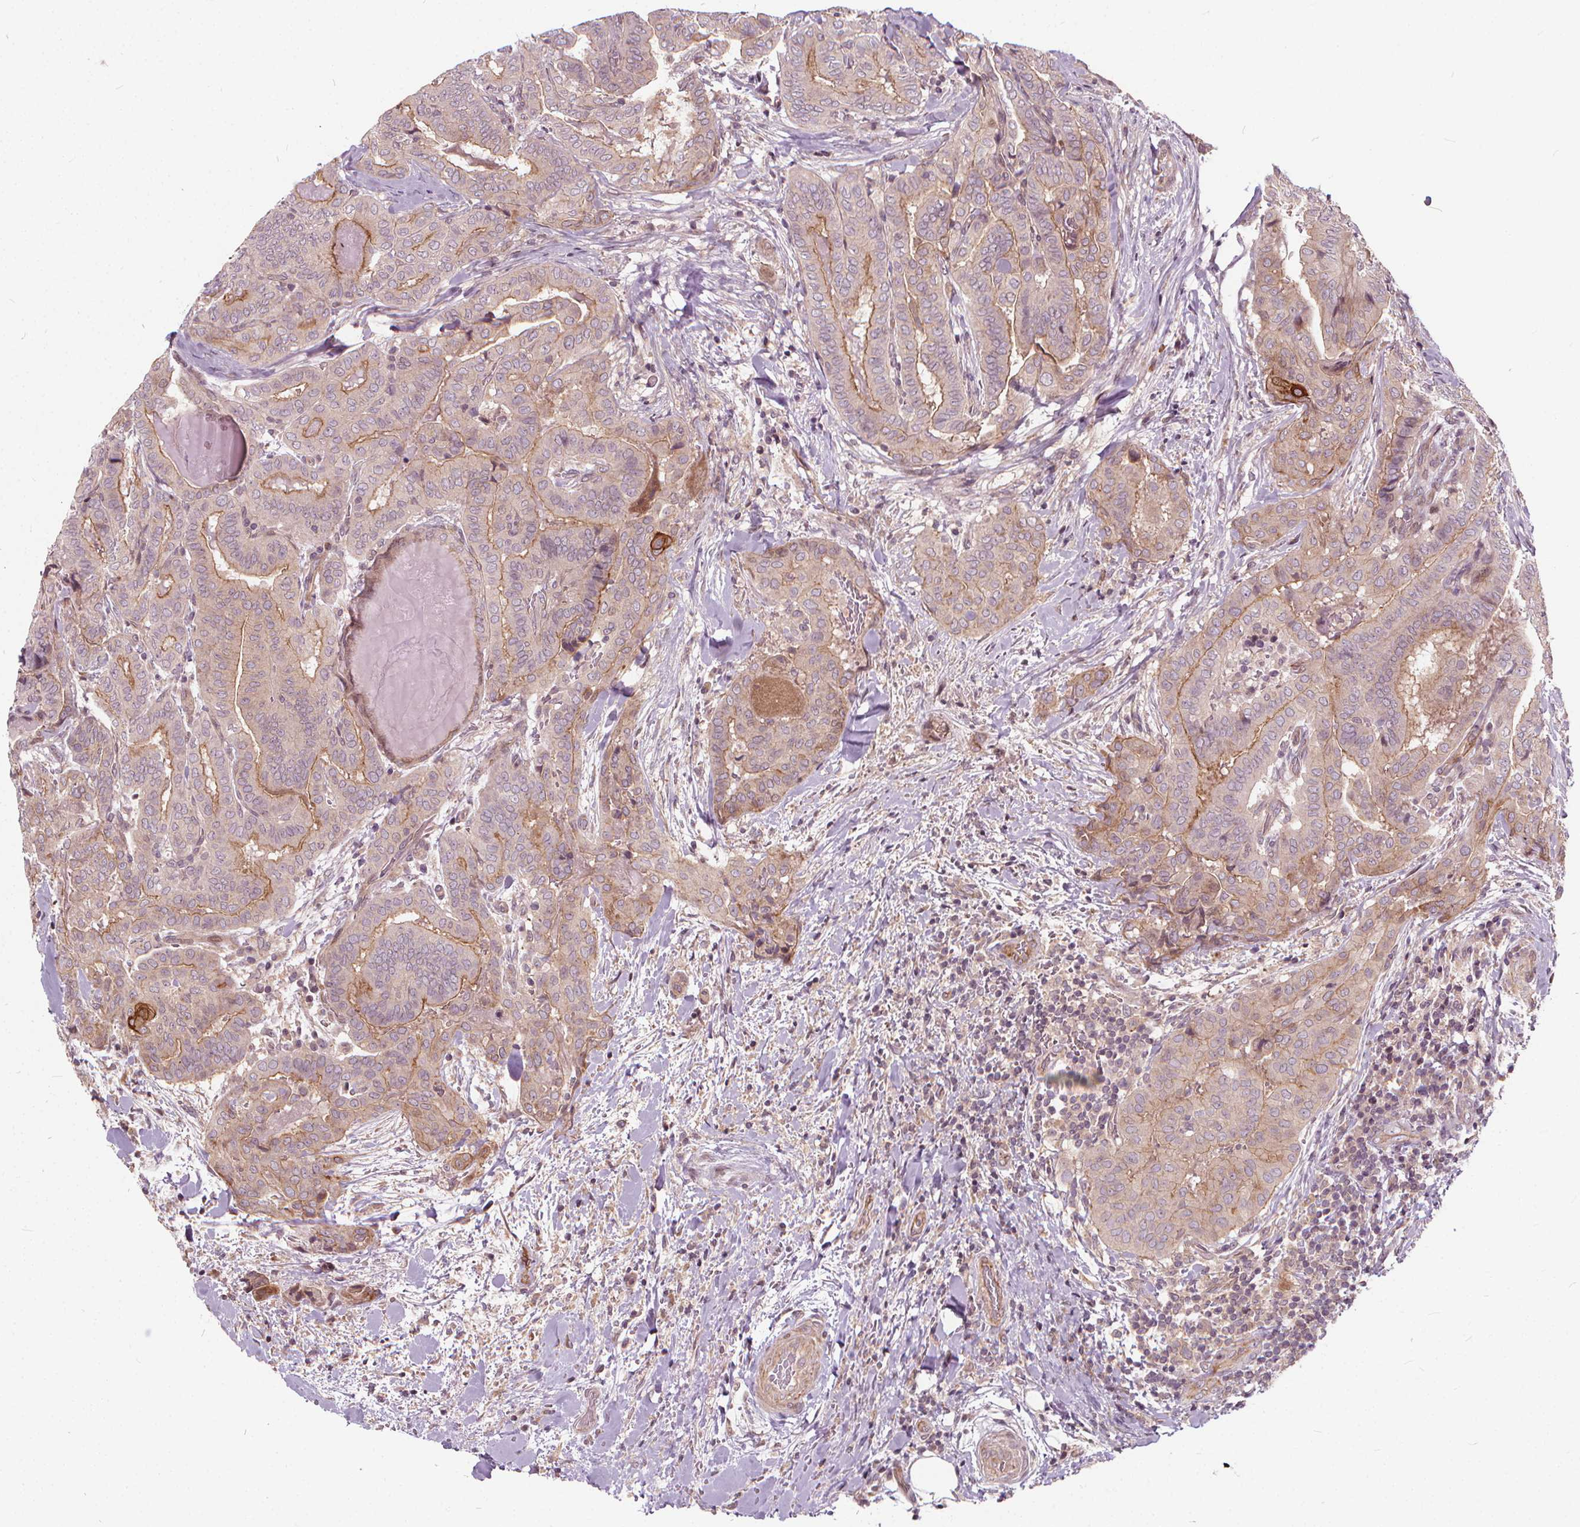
{"staining": {"intensity": "weak", "quantity": "25%-75%", "location": "cytoplasmic/membranous"}, "tissue": "thyroid cancer", "cell_type": "Tumor cells", "image_type": "cancer", "snomed": [{"axis": "morphology", "description": "Papillary adenocarcinoma, NOS"}, {"axis": "topography", "description": "Thyroid gland"}], "caption": "Protein expression analysis of papillary adenocarcinoma (thyroid) shows weak cytoplasmic/membranous positivity in approximately 25%-75% of tumor cells. (DAB = brown stain, brightfield microscopy at high magnification).", "gene": "INPP5E", "patient": {"sex": "female", "age": 61}}